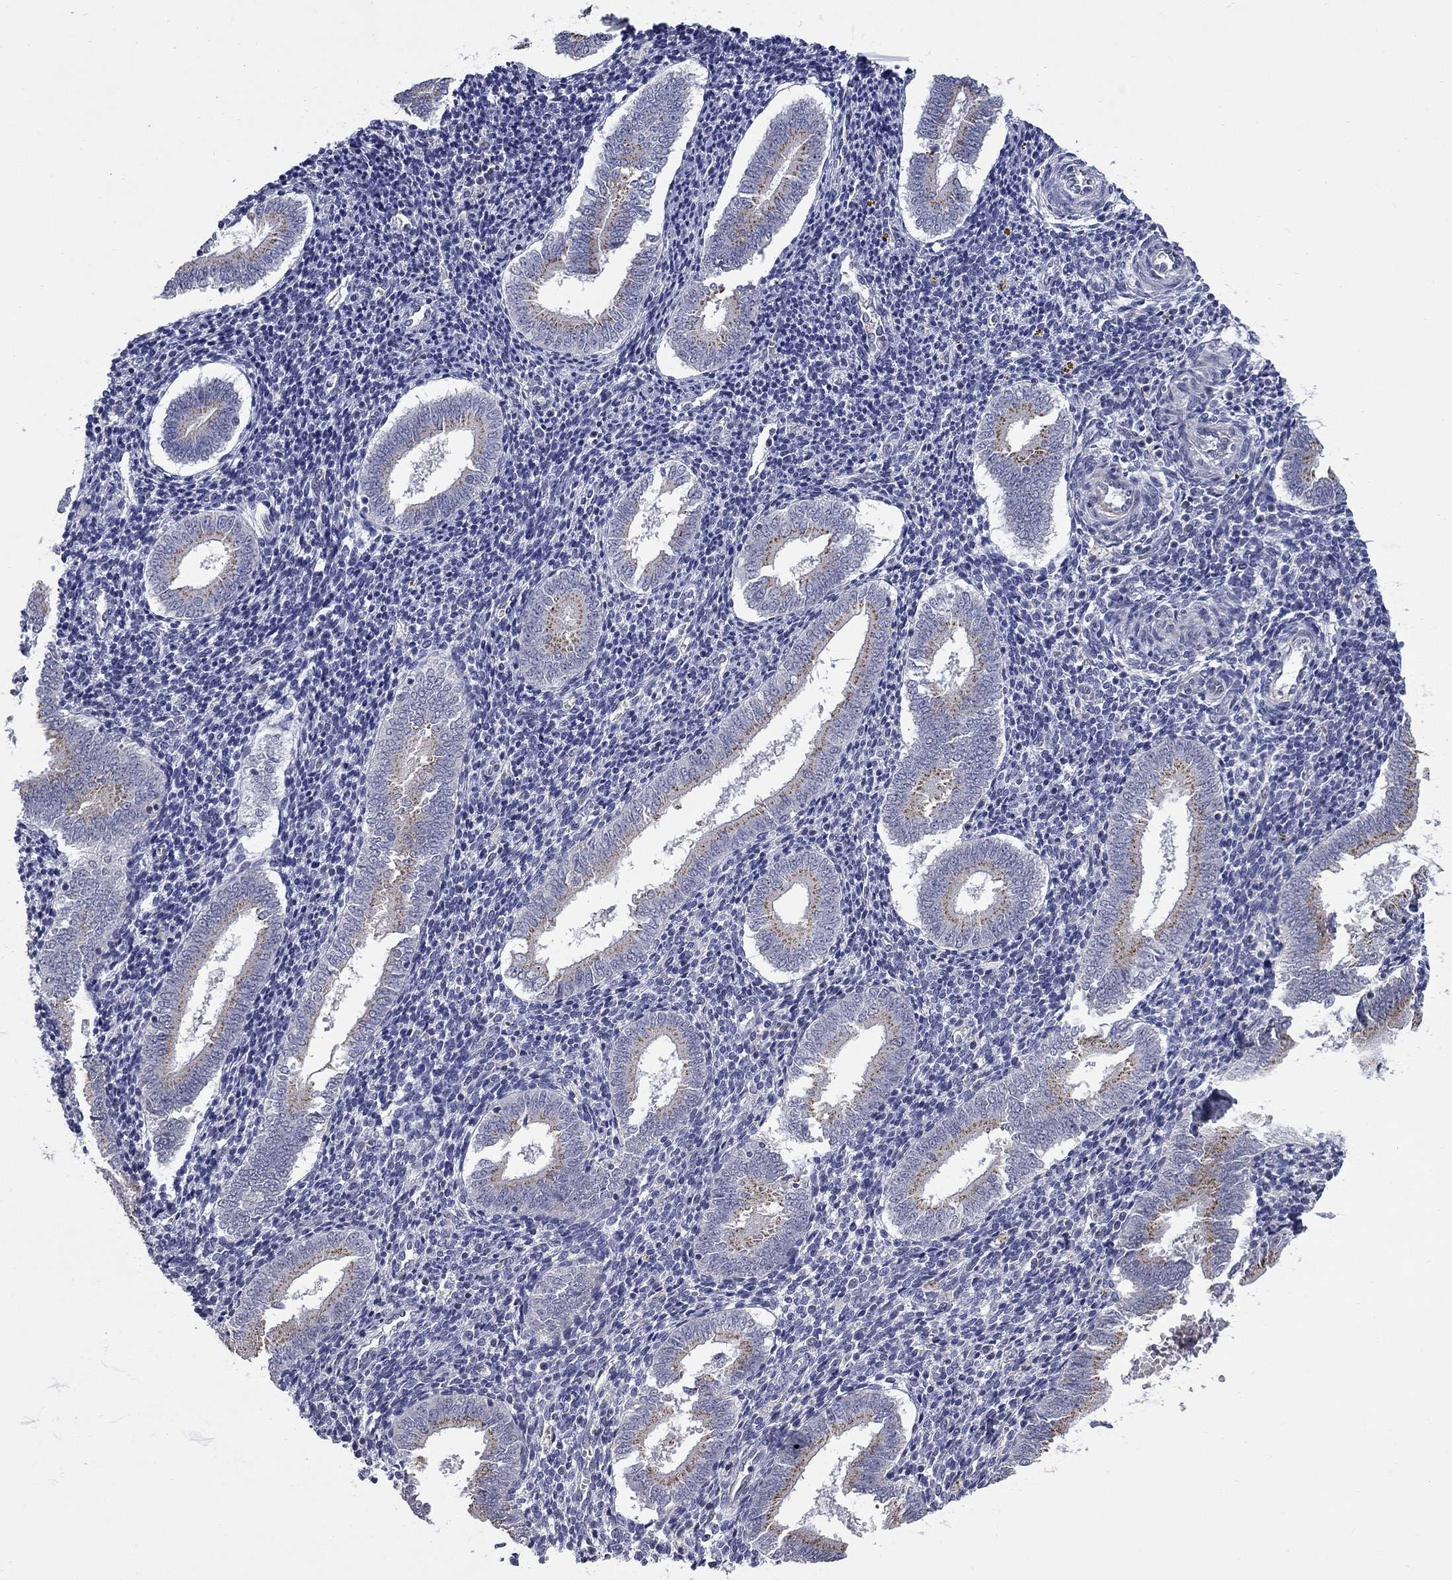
{"staining": {"intensity": "negative", "quantity": "none", "location": "none"}, "tissue": "endometrium", "cell_type": "Cells in endometrial stroma", "image_type": "normal", "snomed": [{"axis": "morphology", "description": "Normal tissue, NOS"}, {"axis": "topography", "description": "Endometrium"}], "caption": "A histopathology image of endometrium stained for a protein displays no brown staining in cells in endometrial stroma. (DAB IHC, high magnification).", "gene": "HTR4", "patient": {"sex": "female", "age": 25}}